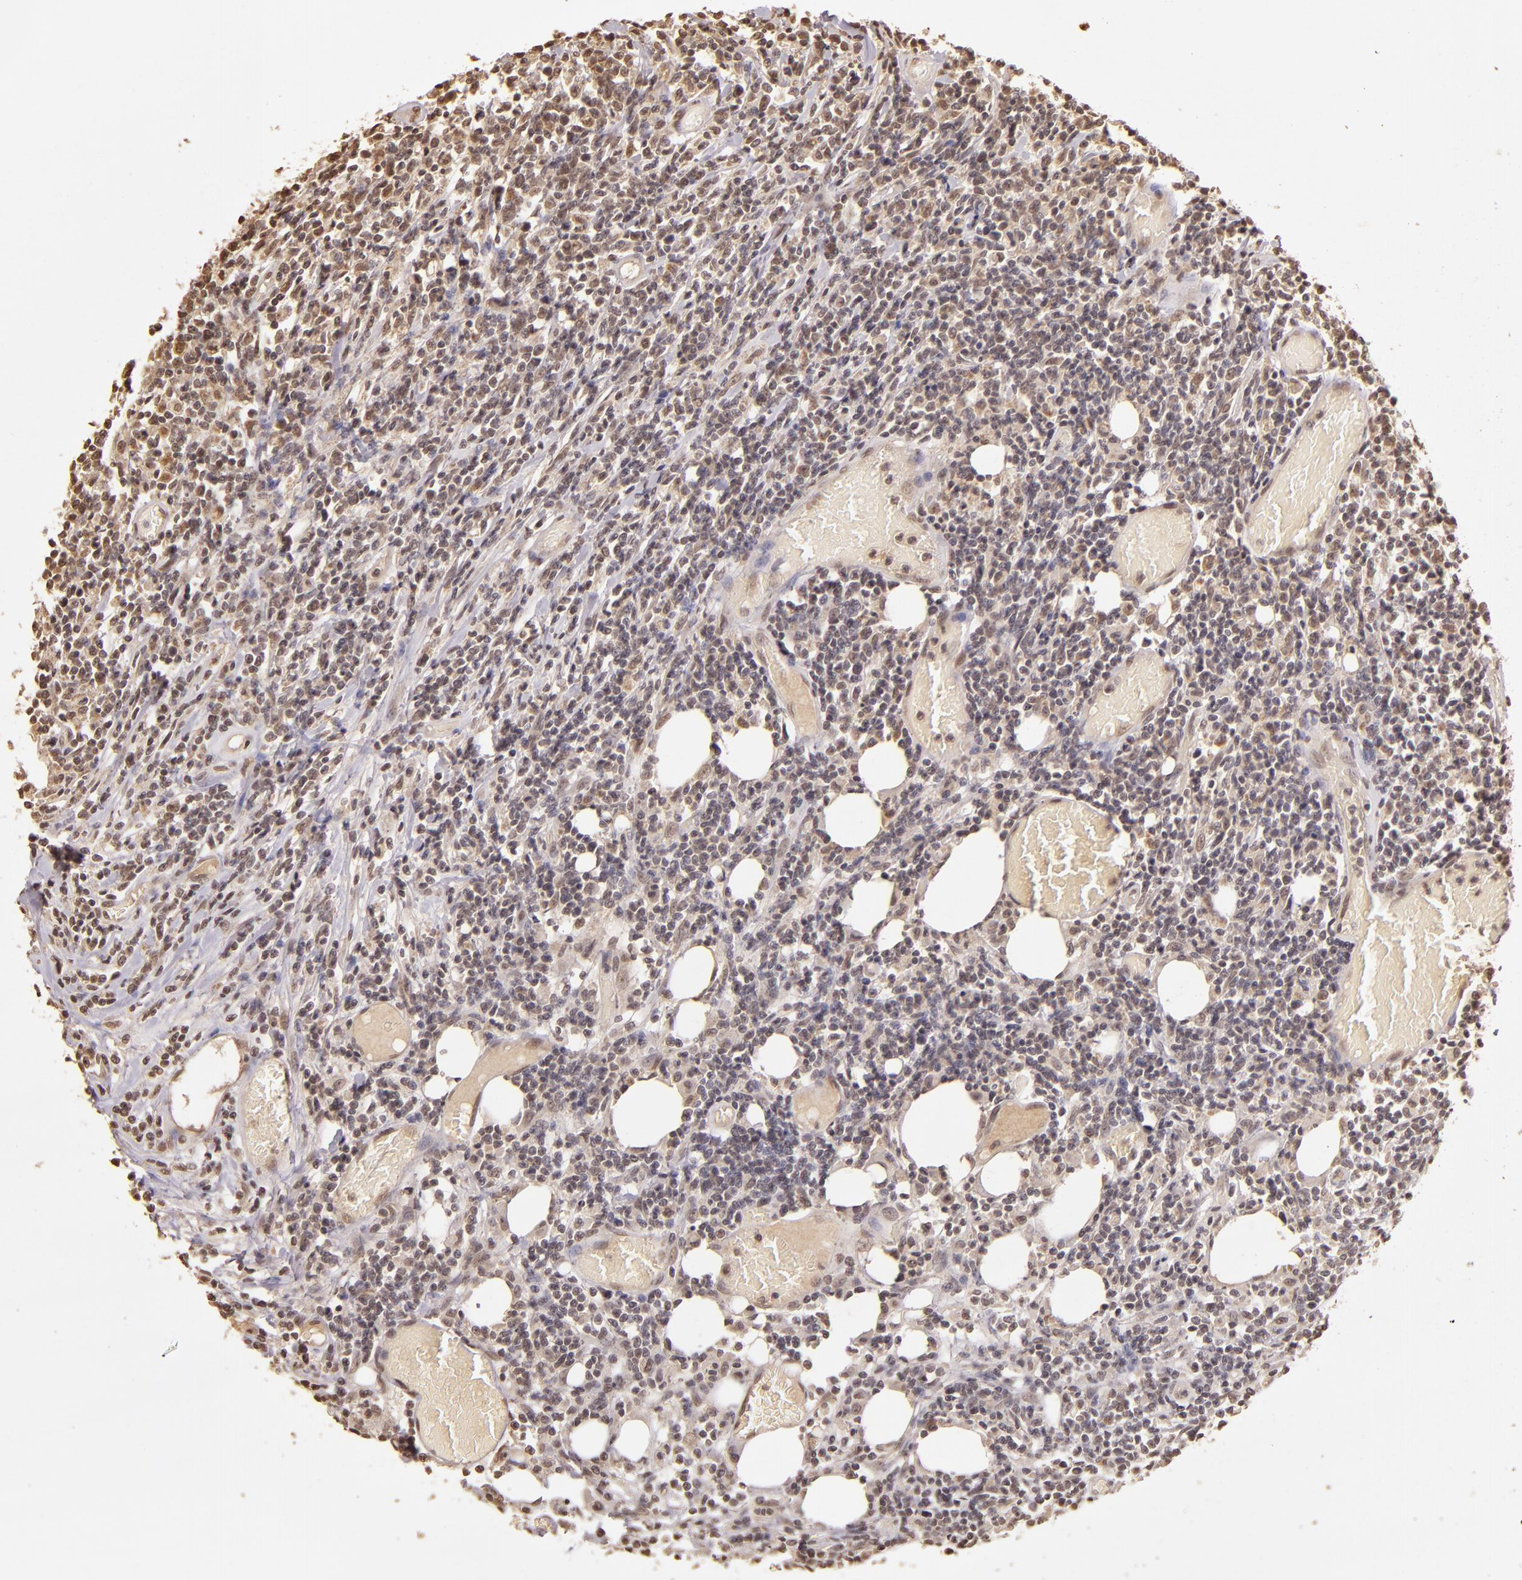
{"staining": {"intensity": "weak", "quantity": "25%-75%", "location": "cytoplasmic/membranous,nuclear"}, "tissue": "lymphoma", "cell_type": "Tumor cells", "image_type": "cancer", "snomed": [{"axis": "morphology", "description": "Malignant lymphoma, non-Hodgkin's type, High grade"}, {"axis": "topography", "description": "Colon"}], "caption": "A micrograph of malignant lymphoma, non-Hodgkin's type (high-grade) stained for a protein shows weak cytoplasmic/membranous and nuclear brown staining in tumor cells.", "gene": "CUL1", "patient": {"sex": "male", "age": 82}}